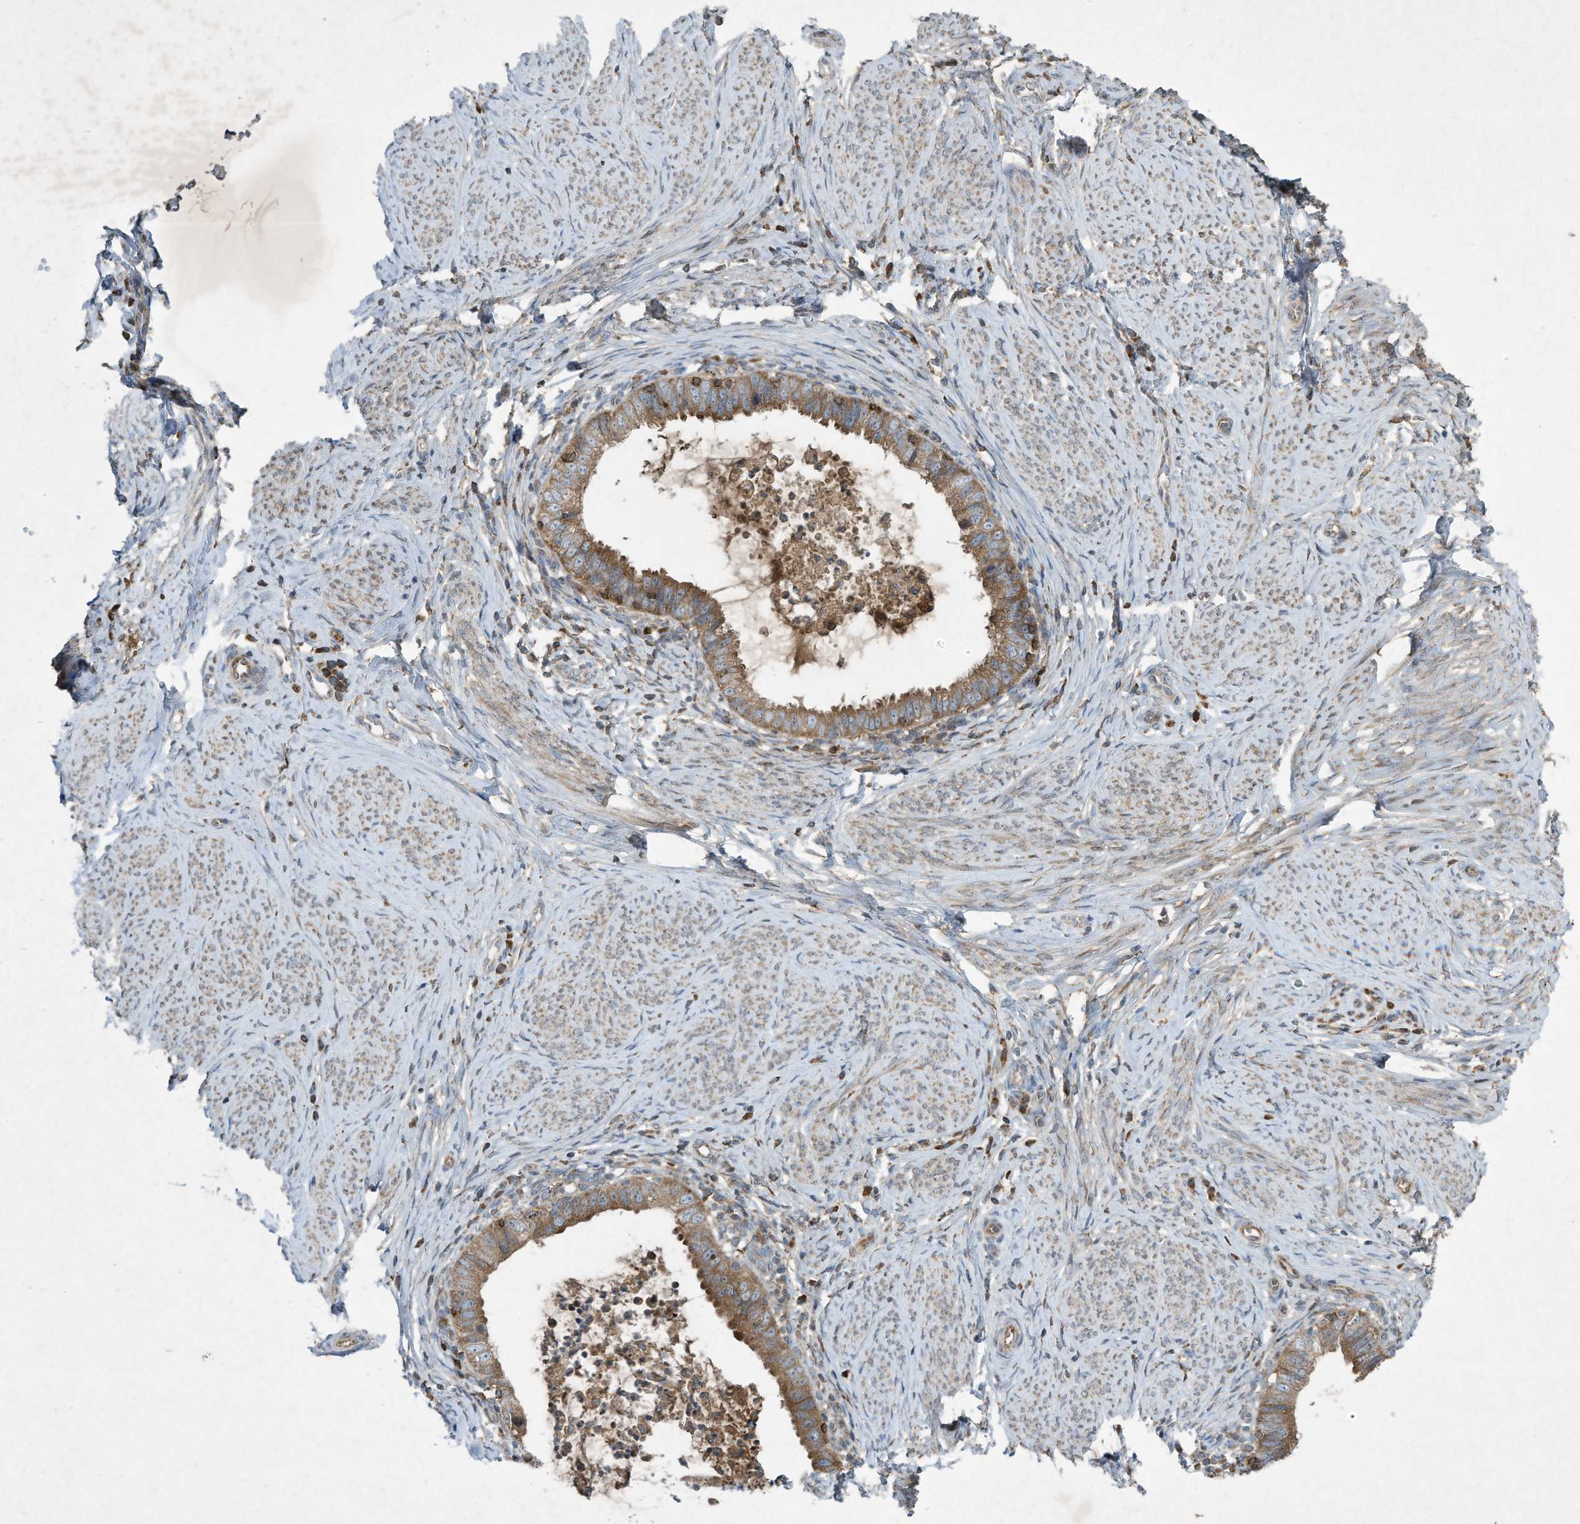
{"staining": {"intensity": "moderate", "quantity": ">75%", "location": "cytoplasmic/membranous"}, "tissue": "cervical cancer", "cell_type": "Tumor cells", "image_type": "cancer", "snomed": [{"axis": "morphology", "description": "Adenocarcinoma, NOS"}, {"axis": "topography", "description": "Cervix"}], "caption": "A medium amount of moderate cytoplasmic/membranous positivity is present in approximately >75% of tumor cells in cervical cancer (adenocarcinoma) tissue.", "gene": "SYNJ2", "patient": {"sex": "female", "age": 36}}